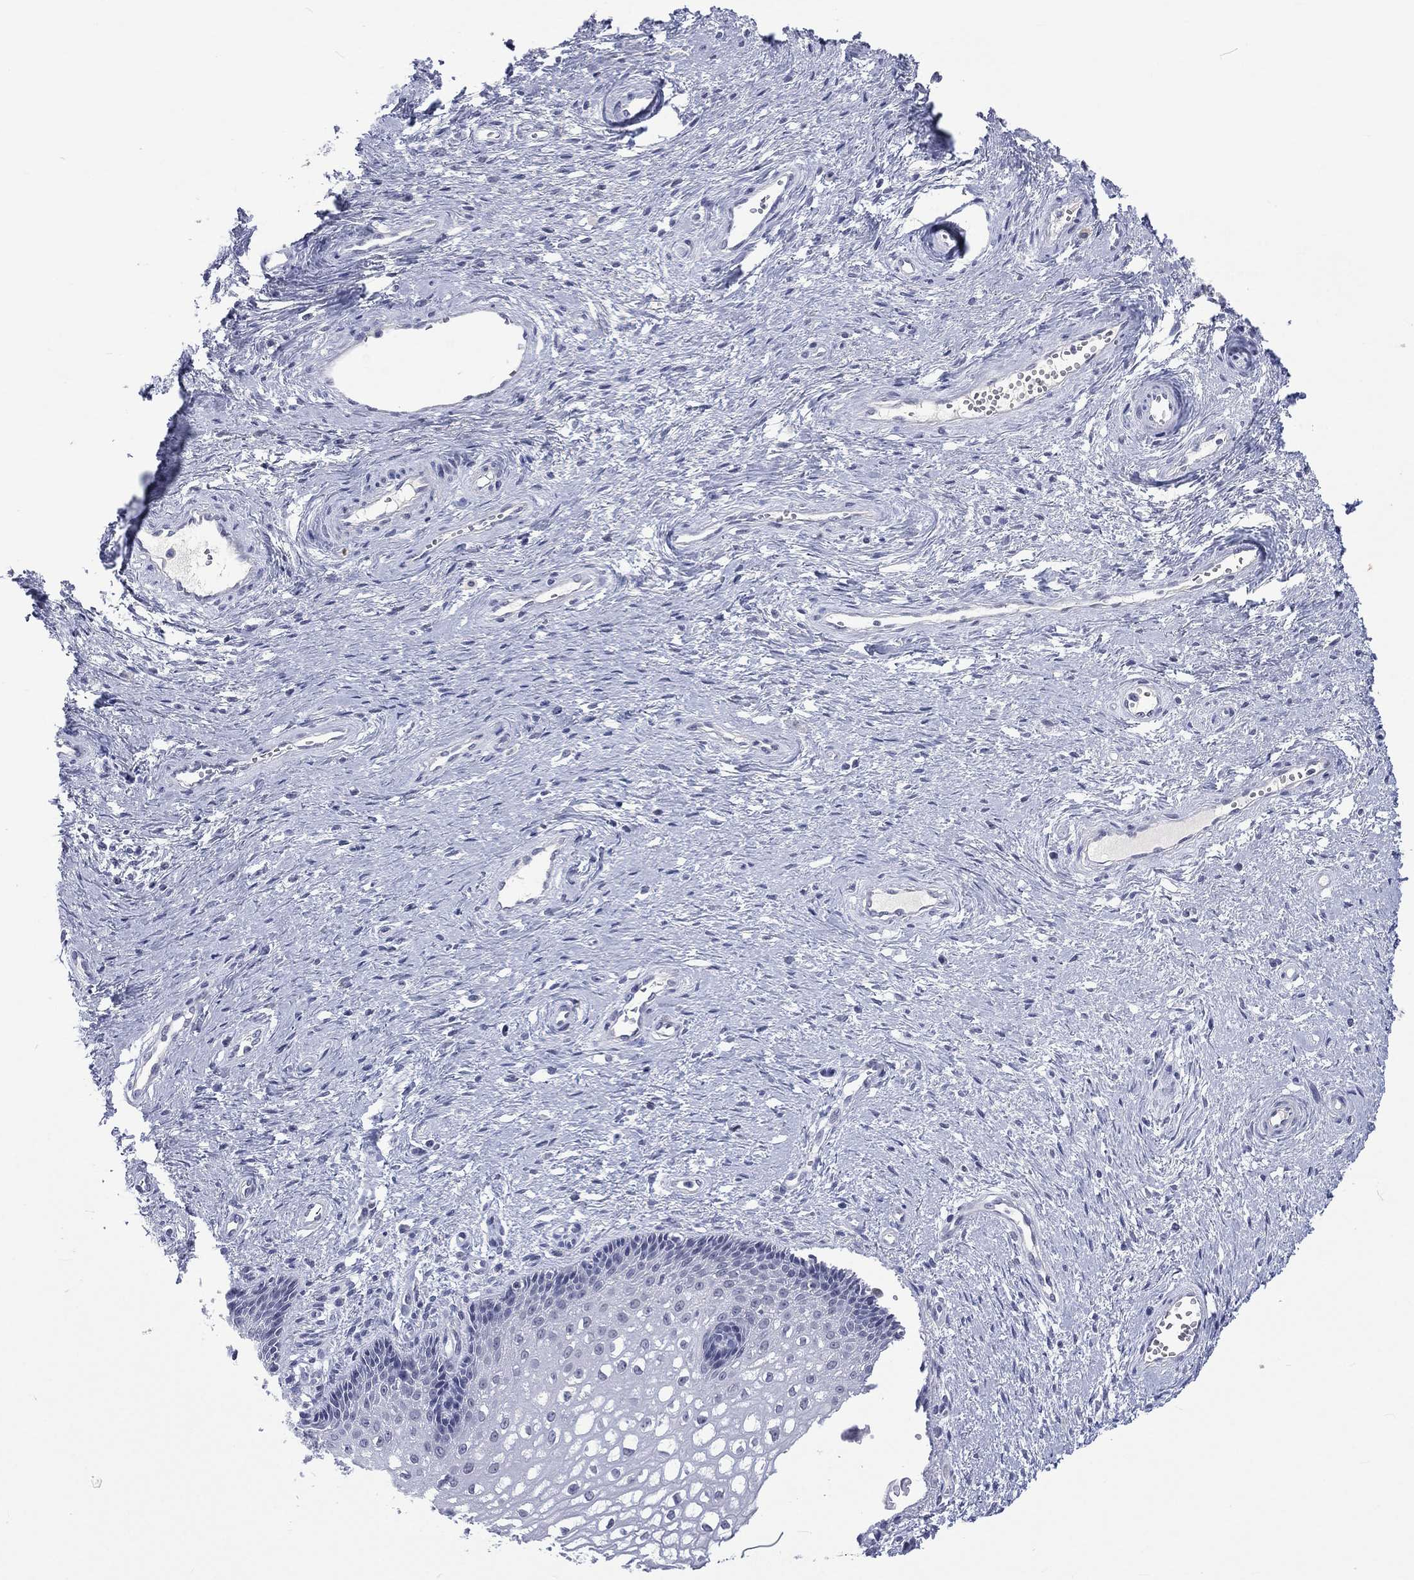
{"staining": {"intensity": "negative", "quantity": "none", "location": "none"}, "tissue": "cervical cancer", "cell_type": "Tumor cells", "image_type": "cancer", "snomed": [{"axis": "morphology", "description": "Squamous cell carcinoma, NOS"}, {"axis": "topography", "description": "Cervix"}], "caption": "There is no significant positivity in tumor cells of squamous cell carcinoma (cervical).", "gene": "SSX1", "patient": {"sex": "female", "age": 30}}